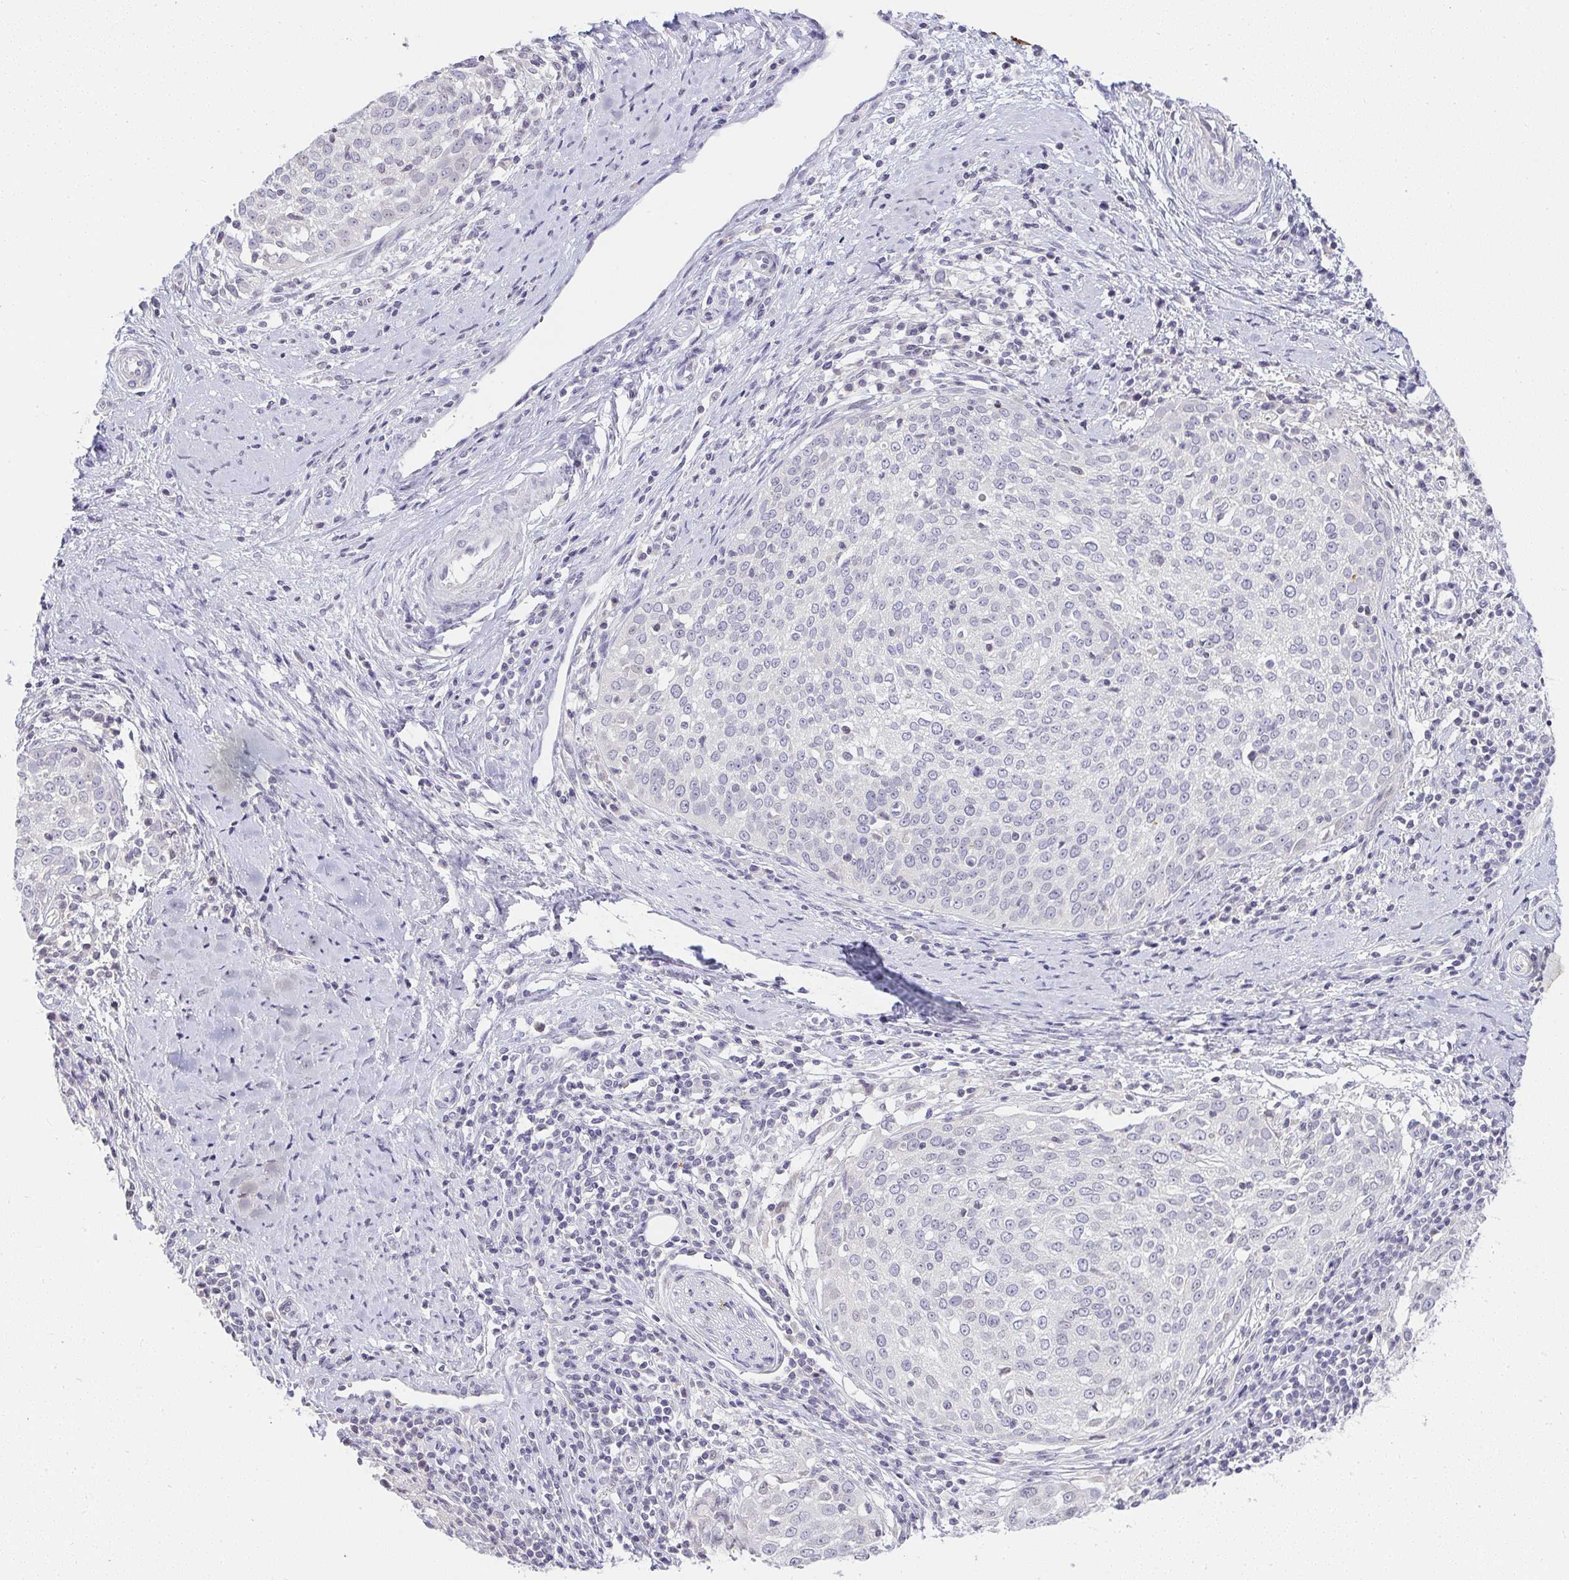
{"staining": {"intensity": "negative", "quantity": "none", "location": "none"}, "tissue": "cervical cancer", "cell_type": "Tumor cells", "image_type": "cancer", "snomed": [{"axis": "morphology", "description": "Squamous cell carcinoma, NOS"}, {"axis": "topography", "description": "Cervix"}], "caption": "Human cervical squamous cell carcinoma stained for a protein using IHC displays no staining in tumor cells.", "gene": "CACNA1S", "patient": {"sex": "female", "age": 57}}